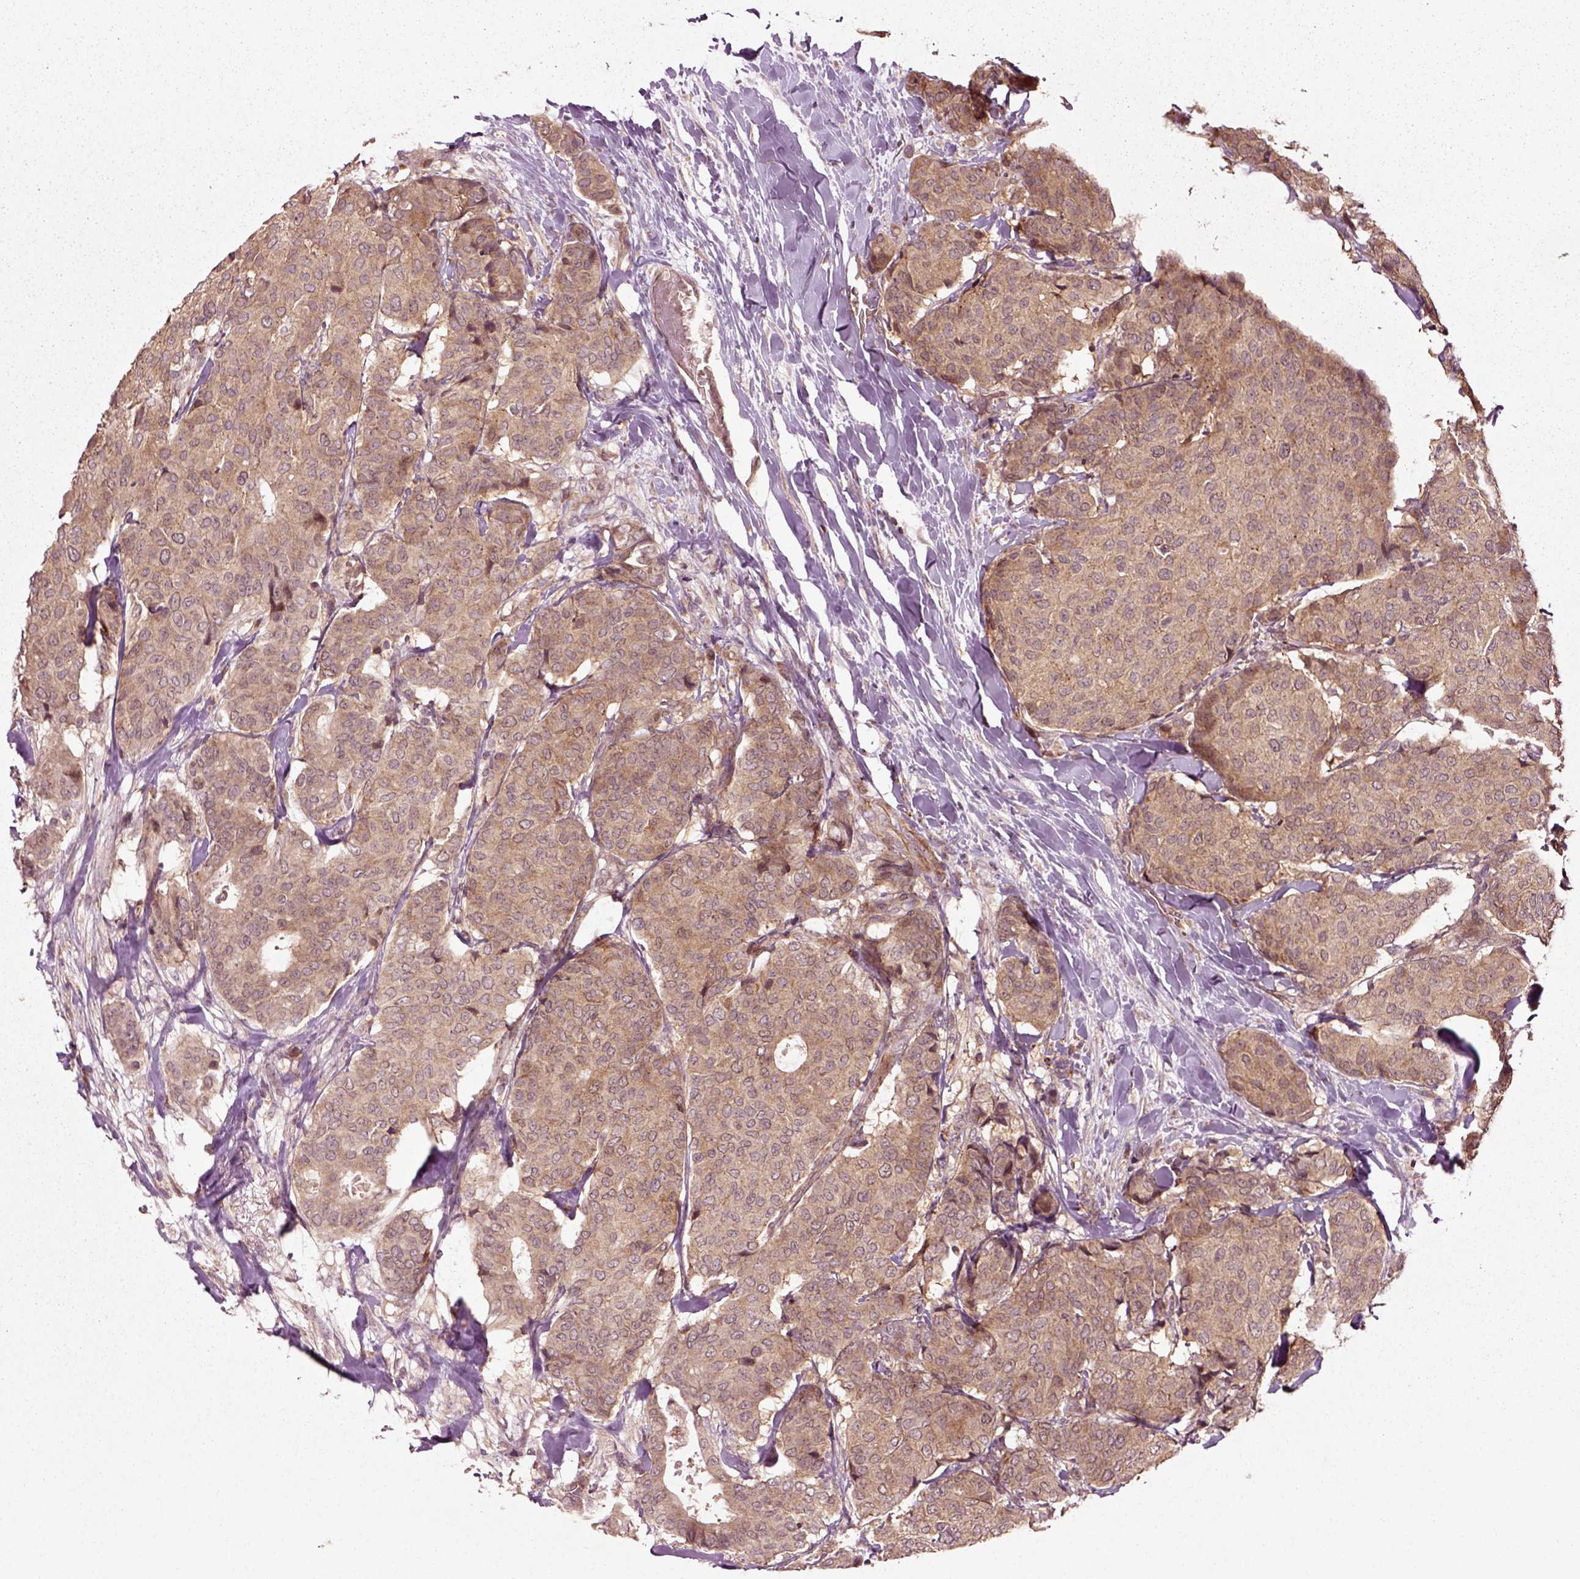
{"staining": {"intensity": "weak", "quantity": ">75%", "location": "cytoplasmic/membranous"}, "tissue": "breast cancer", "cell_type": "Tumor cells", "image_type": "cancer", "snomed": [{"axis": "morphology", "description": "Duct carcinoma"}, {"axis": "topography", "description": "Breast"}], "caption": "Human breast invasive ductal carcinoma stained for a protein (brown) reveals weak cytoplasmic/membranous positive staining in about >75% of tumor cells.", "gene": "PLCD3", "patient": {"sex": "female", "age": 75}}